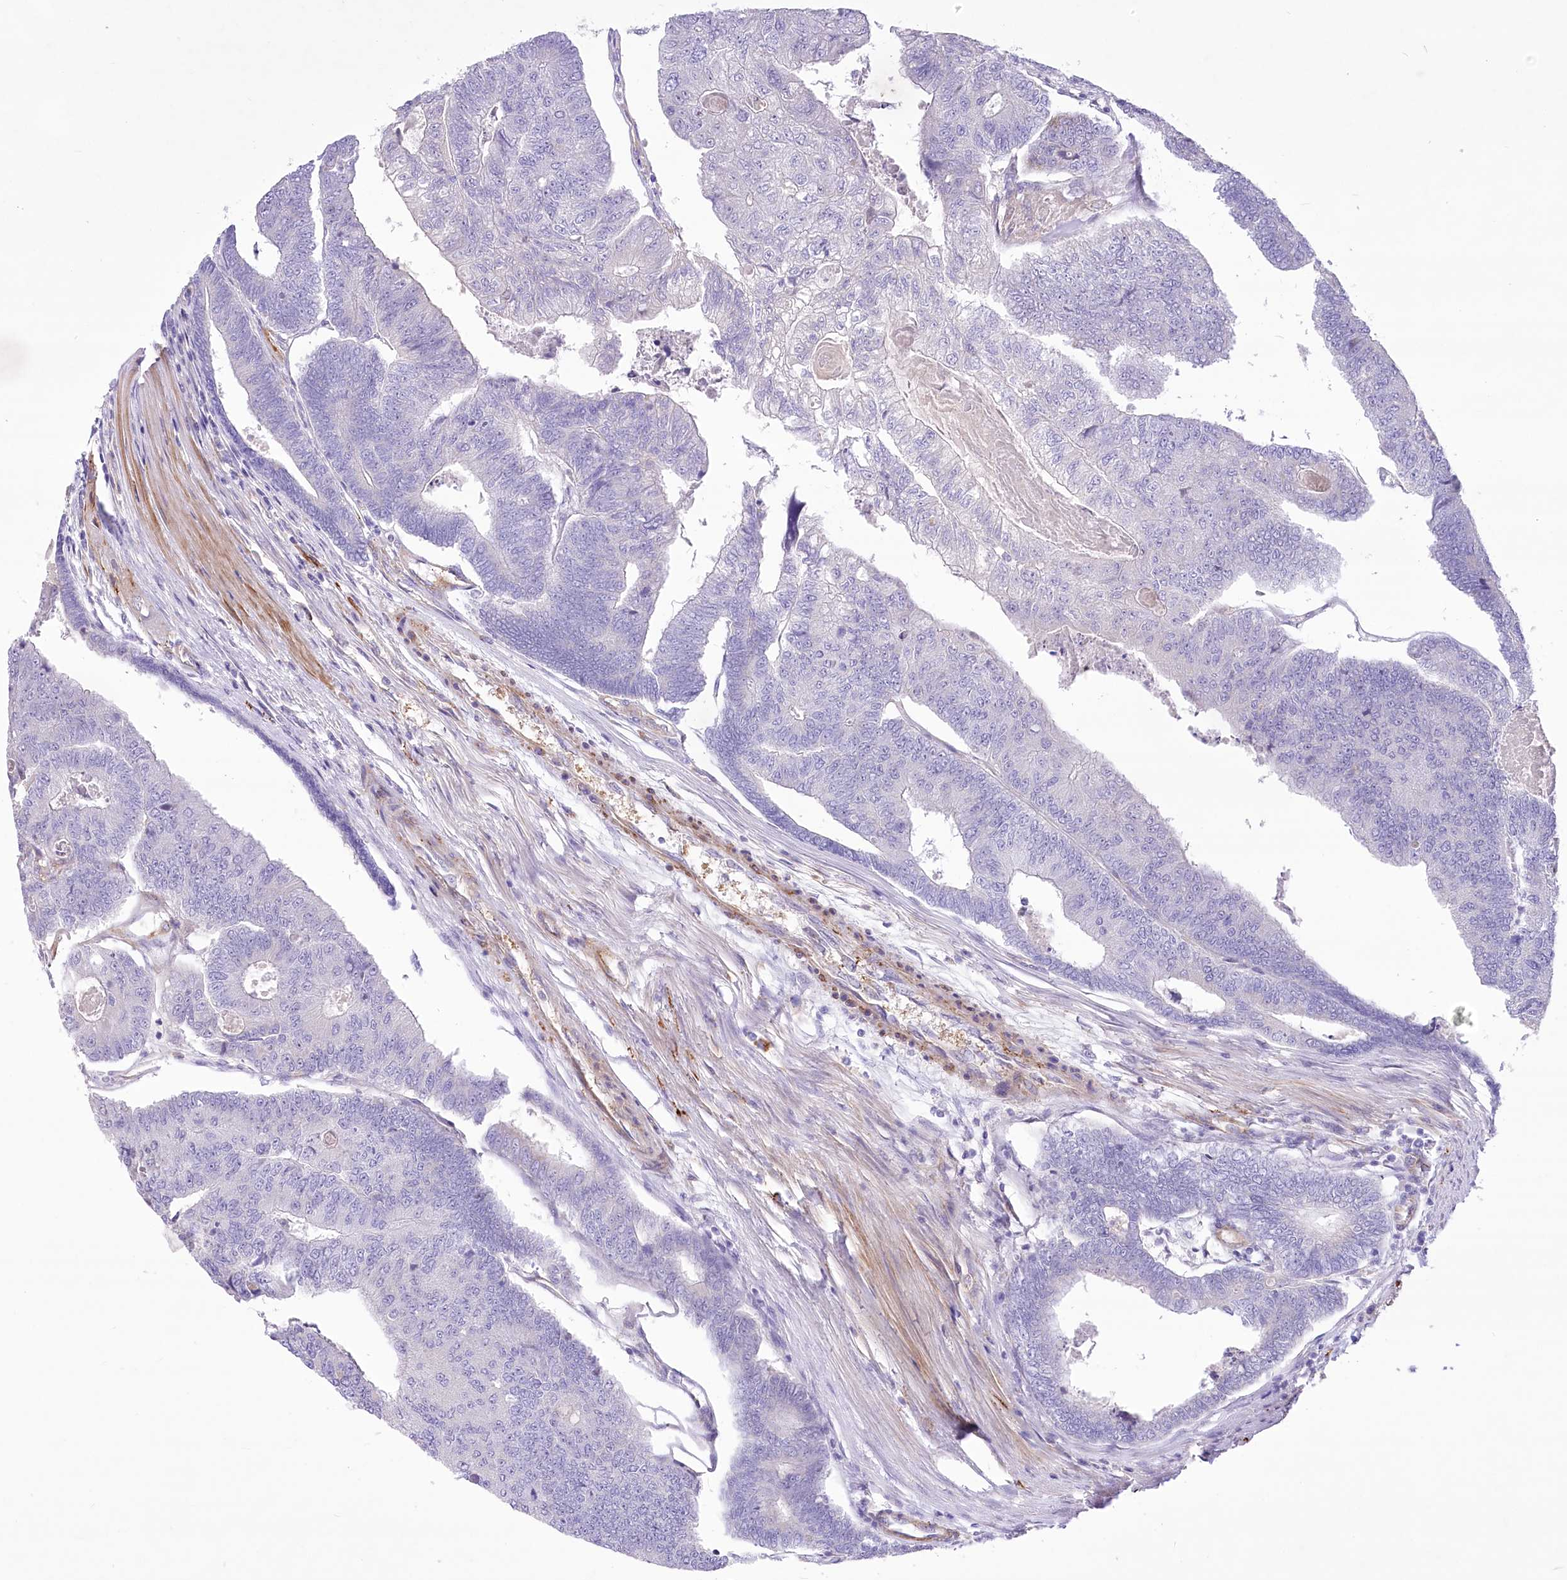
{"staining": {"intensity": "negative", "quantity": "none", "location": "none"}, "tissue": "colorectal cancer", "cell_type": "Tumor cells", "image_type": "cancer", "snomed": [{"axis": "morphology", "description": "Adenocarcinoma, NOS"}, {"axis": "topography", "description": "Colon"}], "caption": "Immunohistochemical staining of human adenocarcinoma (colorectal) demonstrates no significant expression in tumor cells. Nuclei are stained in blue.", "gene": "ANGPTL3", "patient": {"sex": "female", "age": 67}}